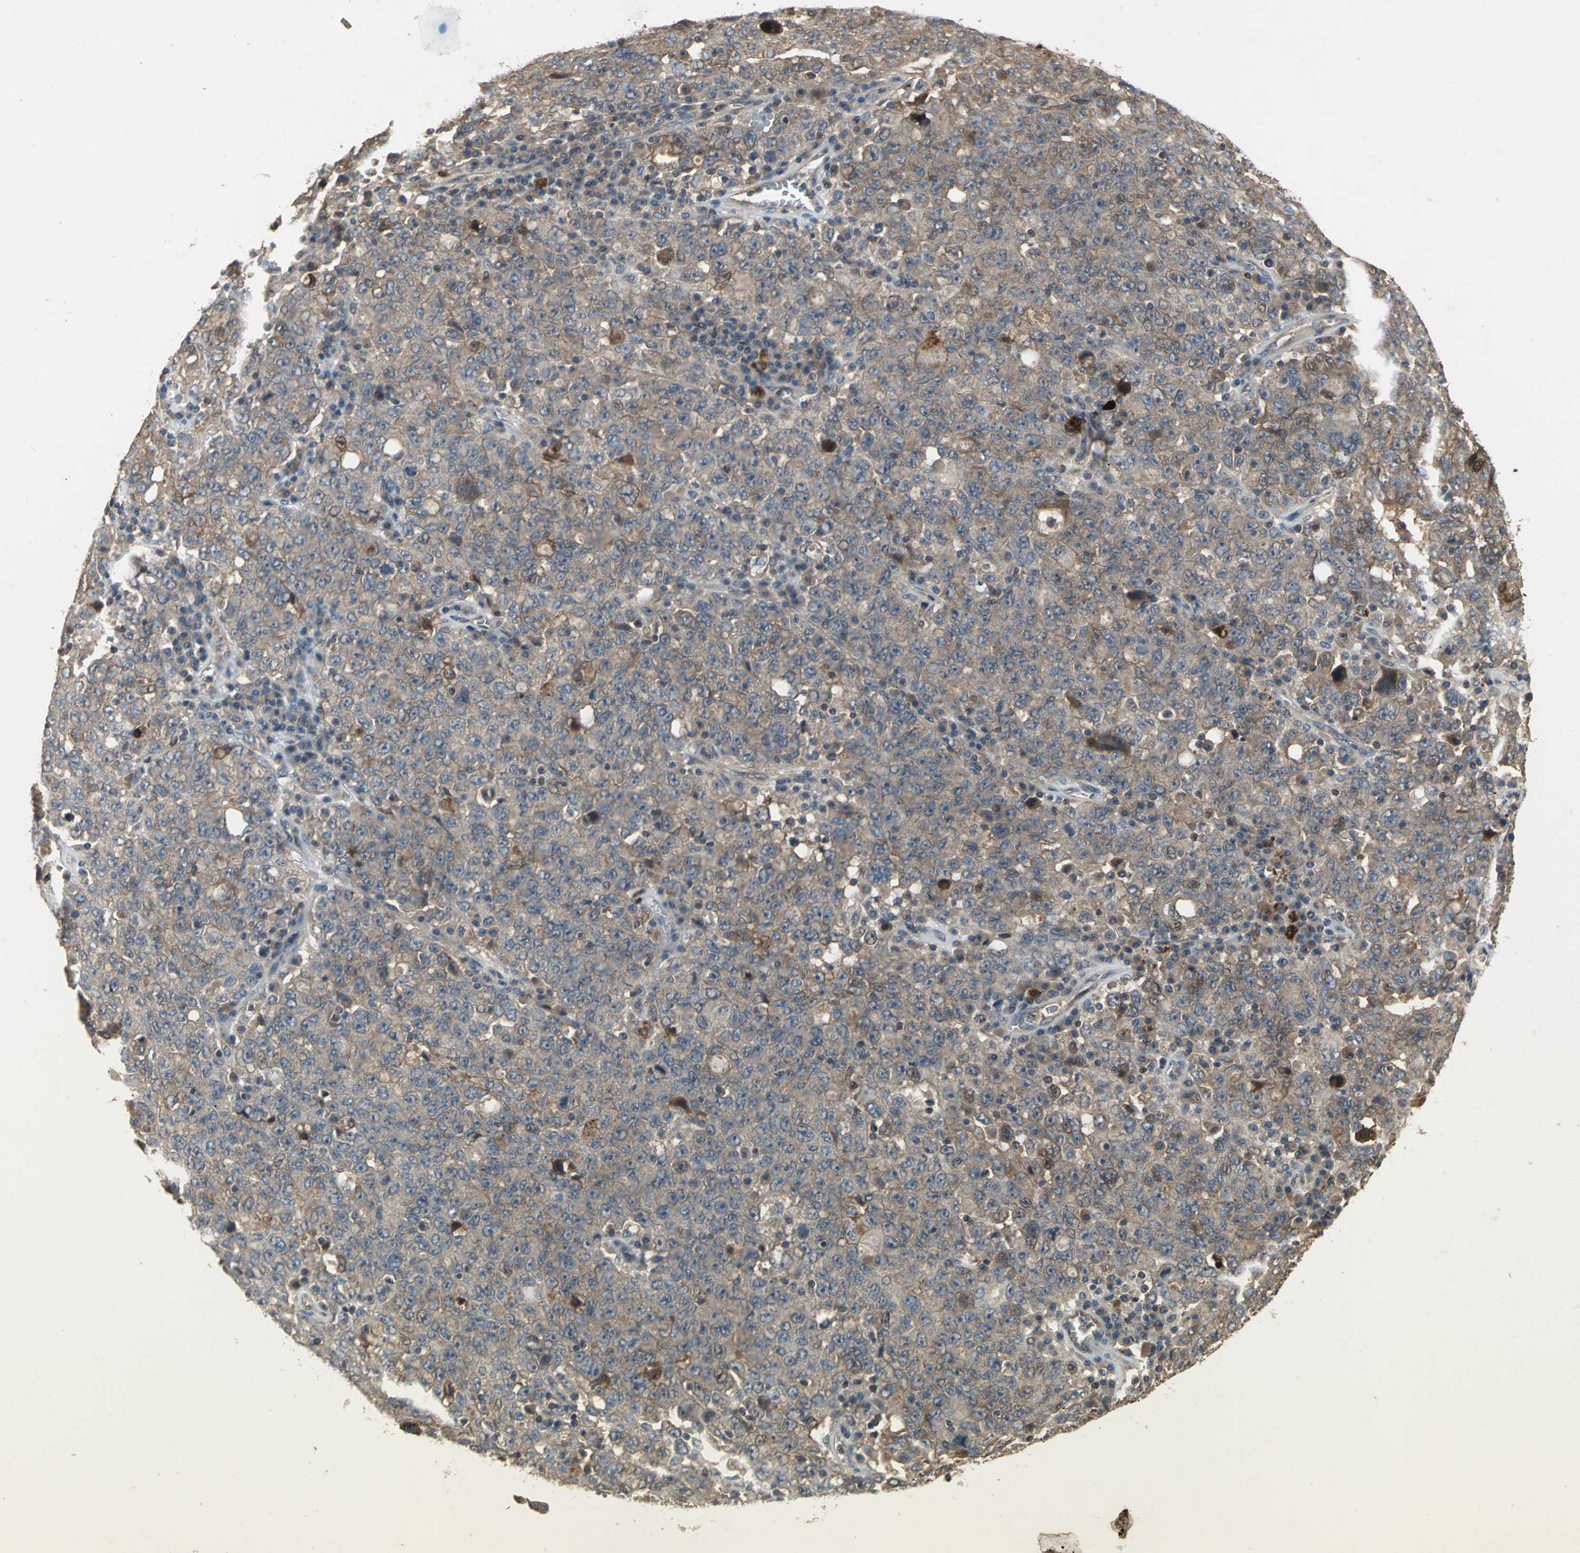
{"staining": {"intensity": "weak", "quantity": ">75%", "location": "cytoplasmic/membranous"}, "tissue": "ovarian cancer", "cell_type": "Tumor cells", "image_type": "cancer", "snomed": [{"axis": "morphology", "description": "Carcinoma, endometroid"}, {"axis": "topography", "description": "Ovary"}], "caption": "A low amount of weak cytoplasmic/membranous expression is seen in approximately >75% of tumor cells in ovarian endometroid carcinoma tissue. The staining was performed using DAB (3,3'-diaminobenzidine), with brown indicating positive protein expression. Nuclei are stained blue with hematoxylin.", "gene": "MET", "patient": {"sex": "female", "age": 62}}